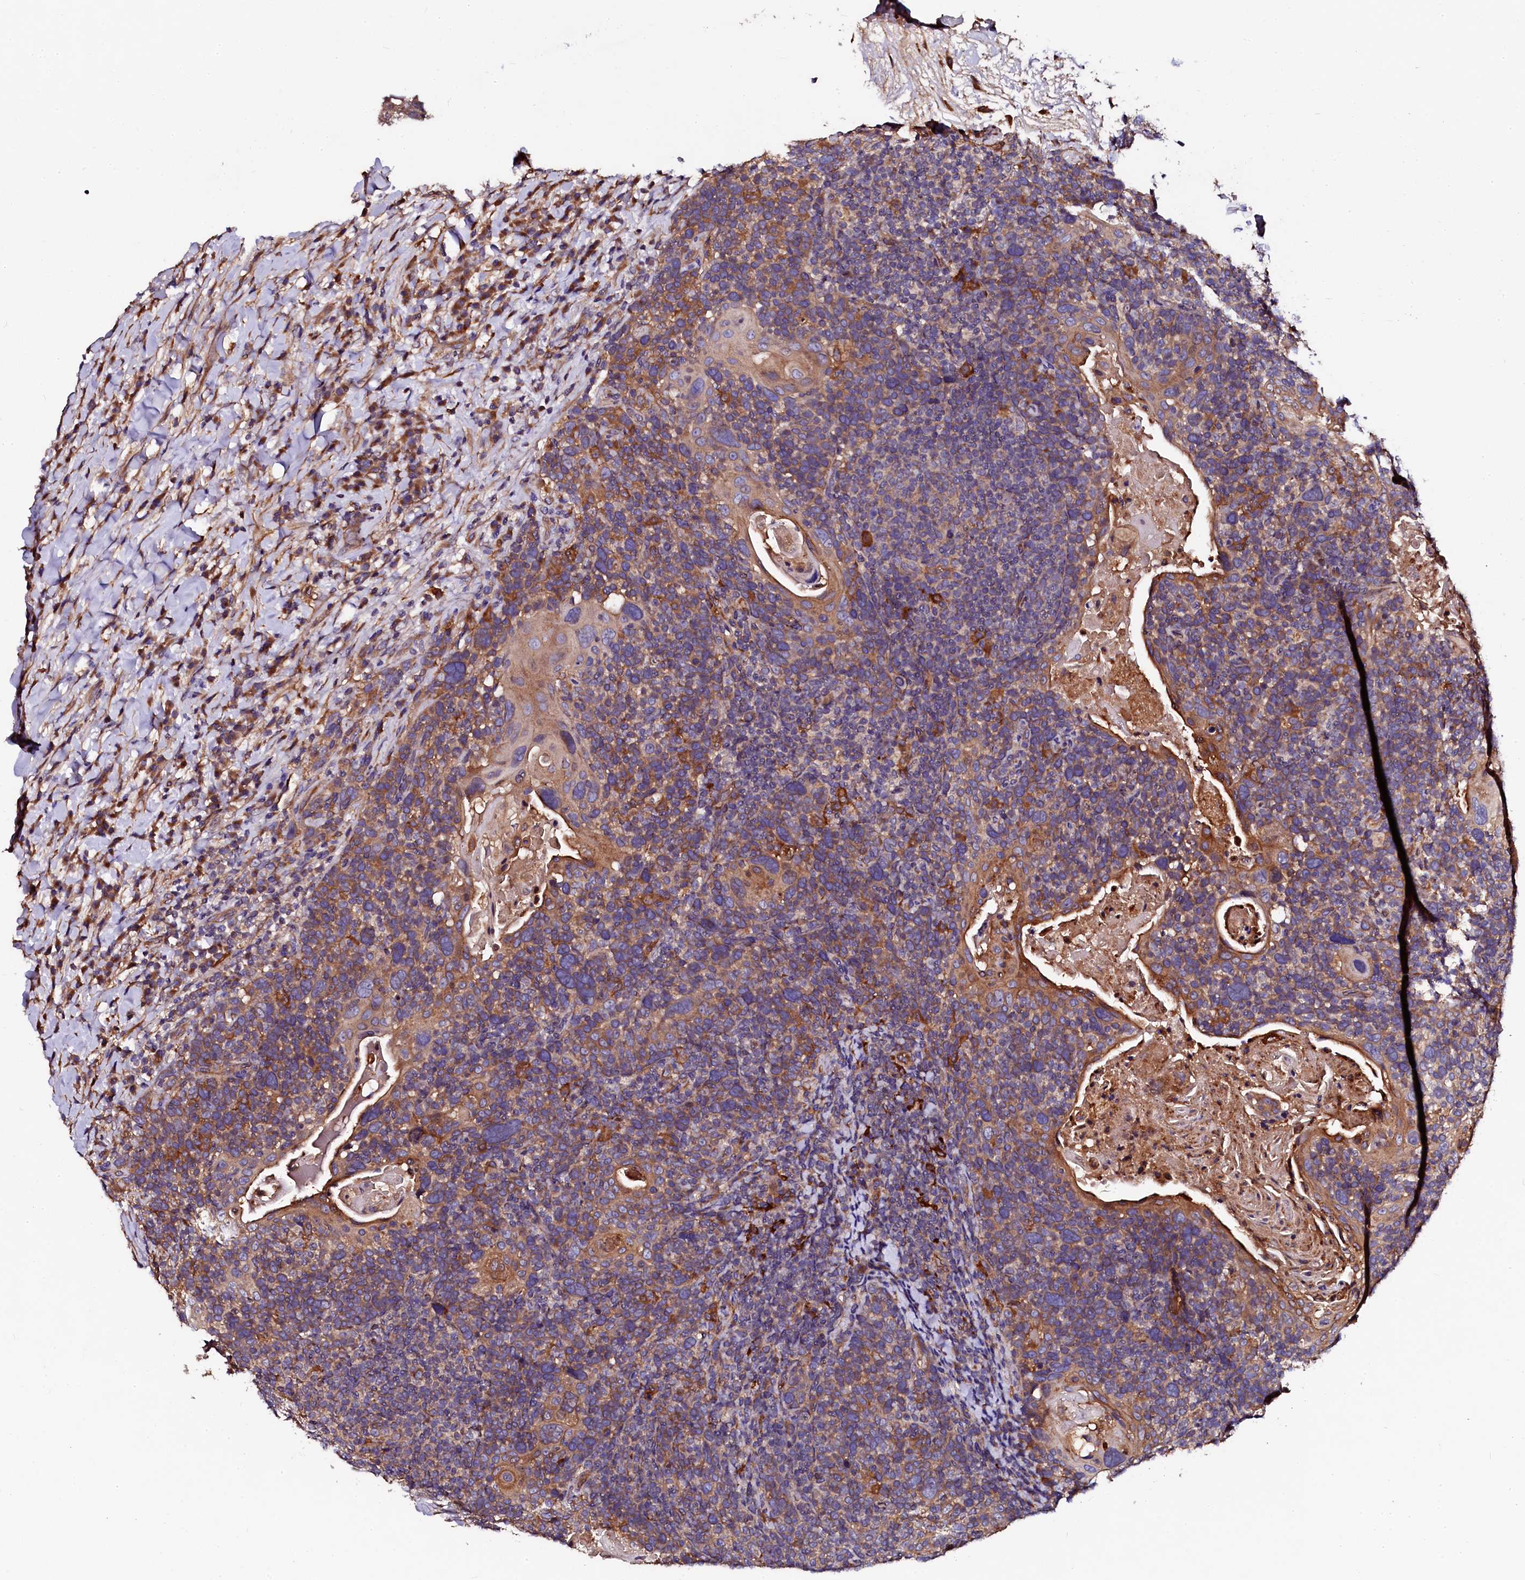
{"staining": {"intensity": "moderate", "quantity": "25%-75%", "location": "cytoplasmic/membranous"}, "tissue": "head and neck cancer", "cell_type": "Tumor cells", "image_type": "cancer", "snomed": [{"axis": "morphology", "description": "Squamous cell carcinoma, NOS"}, {"axis": "morphology", "description": "Squamous cell carcinoma, metastatic, NOS"}, {"axis": "topography", "description": "Lymph node"}, {"axis": "topography", "description": "Head-Neck"}], "caption": "Immunohistochemistry micrograph of neoplastic tissue: human head and neck metastatic squamous cell carcinoma stained using IHC exhibits medium levels of moderate protein expression localized specifically in the cytoplasmic/membranous of tumor cells, appearing as a cytoplasmic/membranous brown color.", "gene": "APPL2", "patient": {"sex": "male", "age": 62}}